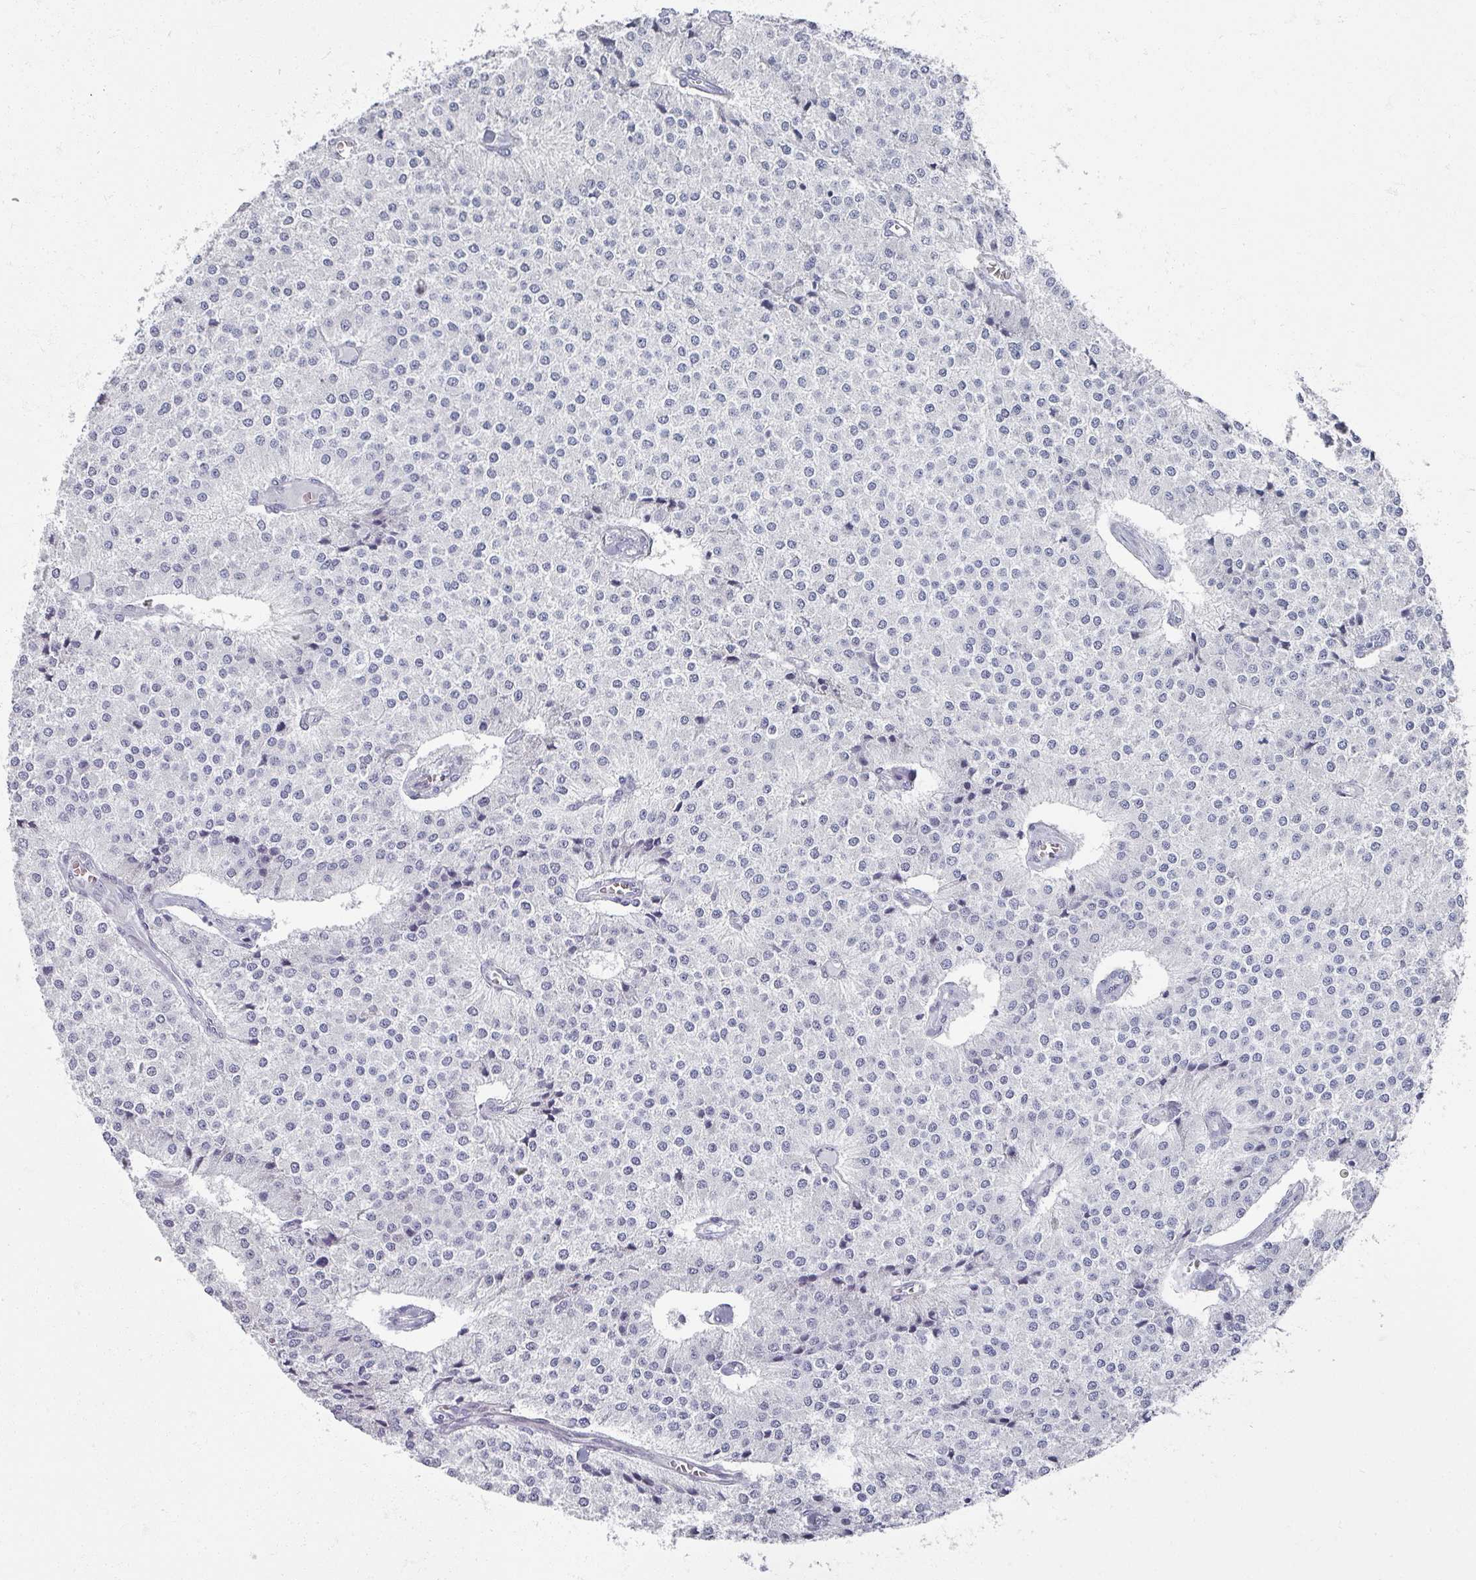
{"staining": {"intensity": "negative", "quantity": "none", "location": "none"}, "tissue": "carcinoid", "cell_type": "Tumor cells", "image_type": "cancer", "snomed": [{"axis": "morphology", "description": "Carcinoid, malignant, NOS"}, {"axis": "topography", "description": "Colon"}], "caption": "Malignant carcinoid stained for a protein using immunohistochemistry demonstrates no positivity tumor cells.", "gene": "OMG", "patient": {"sex": "female", "age": 52}}